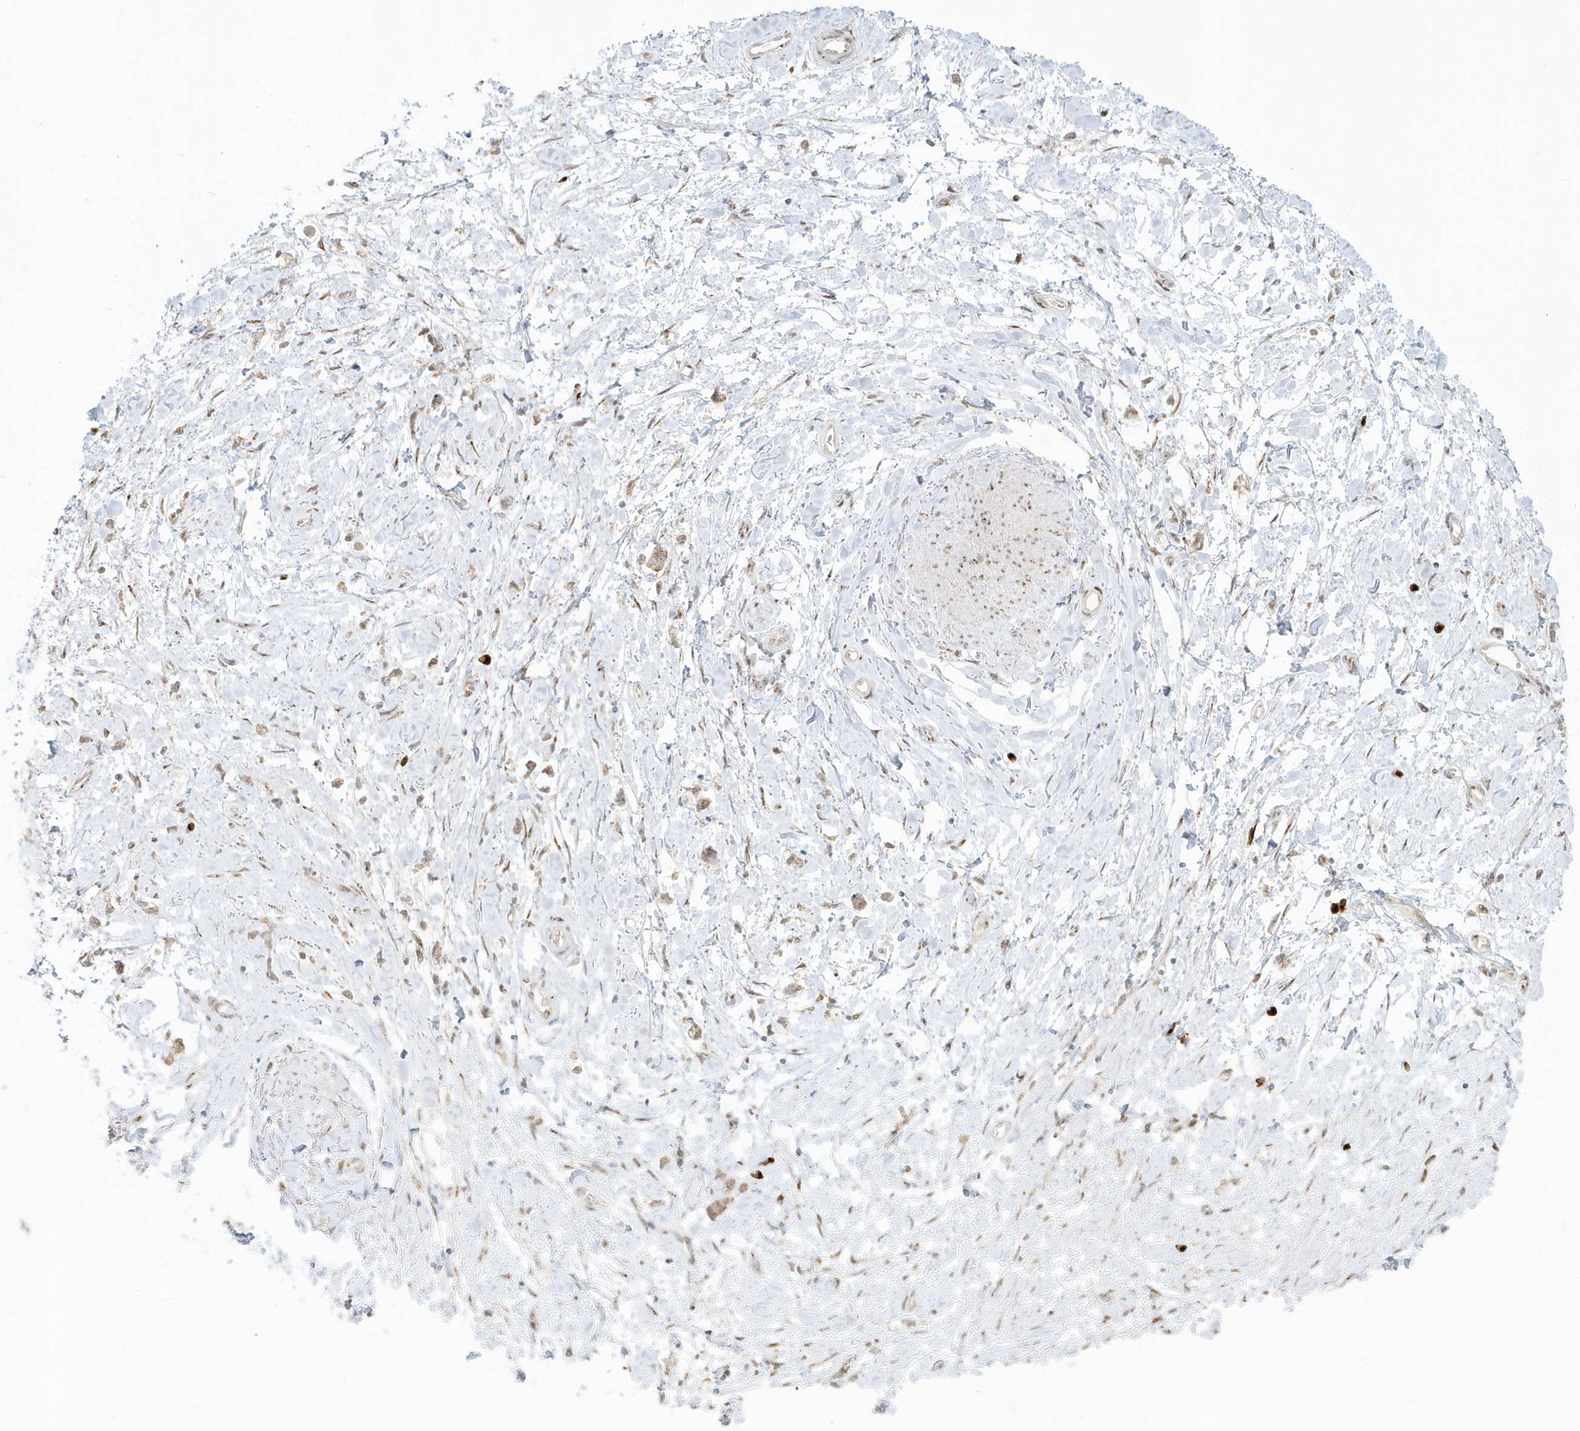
{"staining": {"intensity": "weak", "quantity": "25%-75%", "location": "cytoplasmic/membranous"}, "tissue": "stomach cancer", "cell_type": "Tumor cells", "image_type": "cancer", "snomed": [{"axis": "morphology", "description": "Adenocarcinoma, NOS"}, {"axis": "topography", "description": "Stomach"}], "caption": "Tumor cells demonstrate low levels of weak cytoplasmic/membranous staining in approximately 25%-75% of cells in human stomach adenocarcinoma. Ihc stains the protein in brown and the nuclei are stained blue.", "gene": "DHFR", "patient": {"sex": "female", "age": 60}}